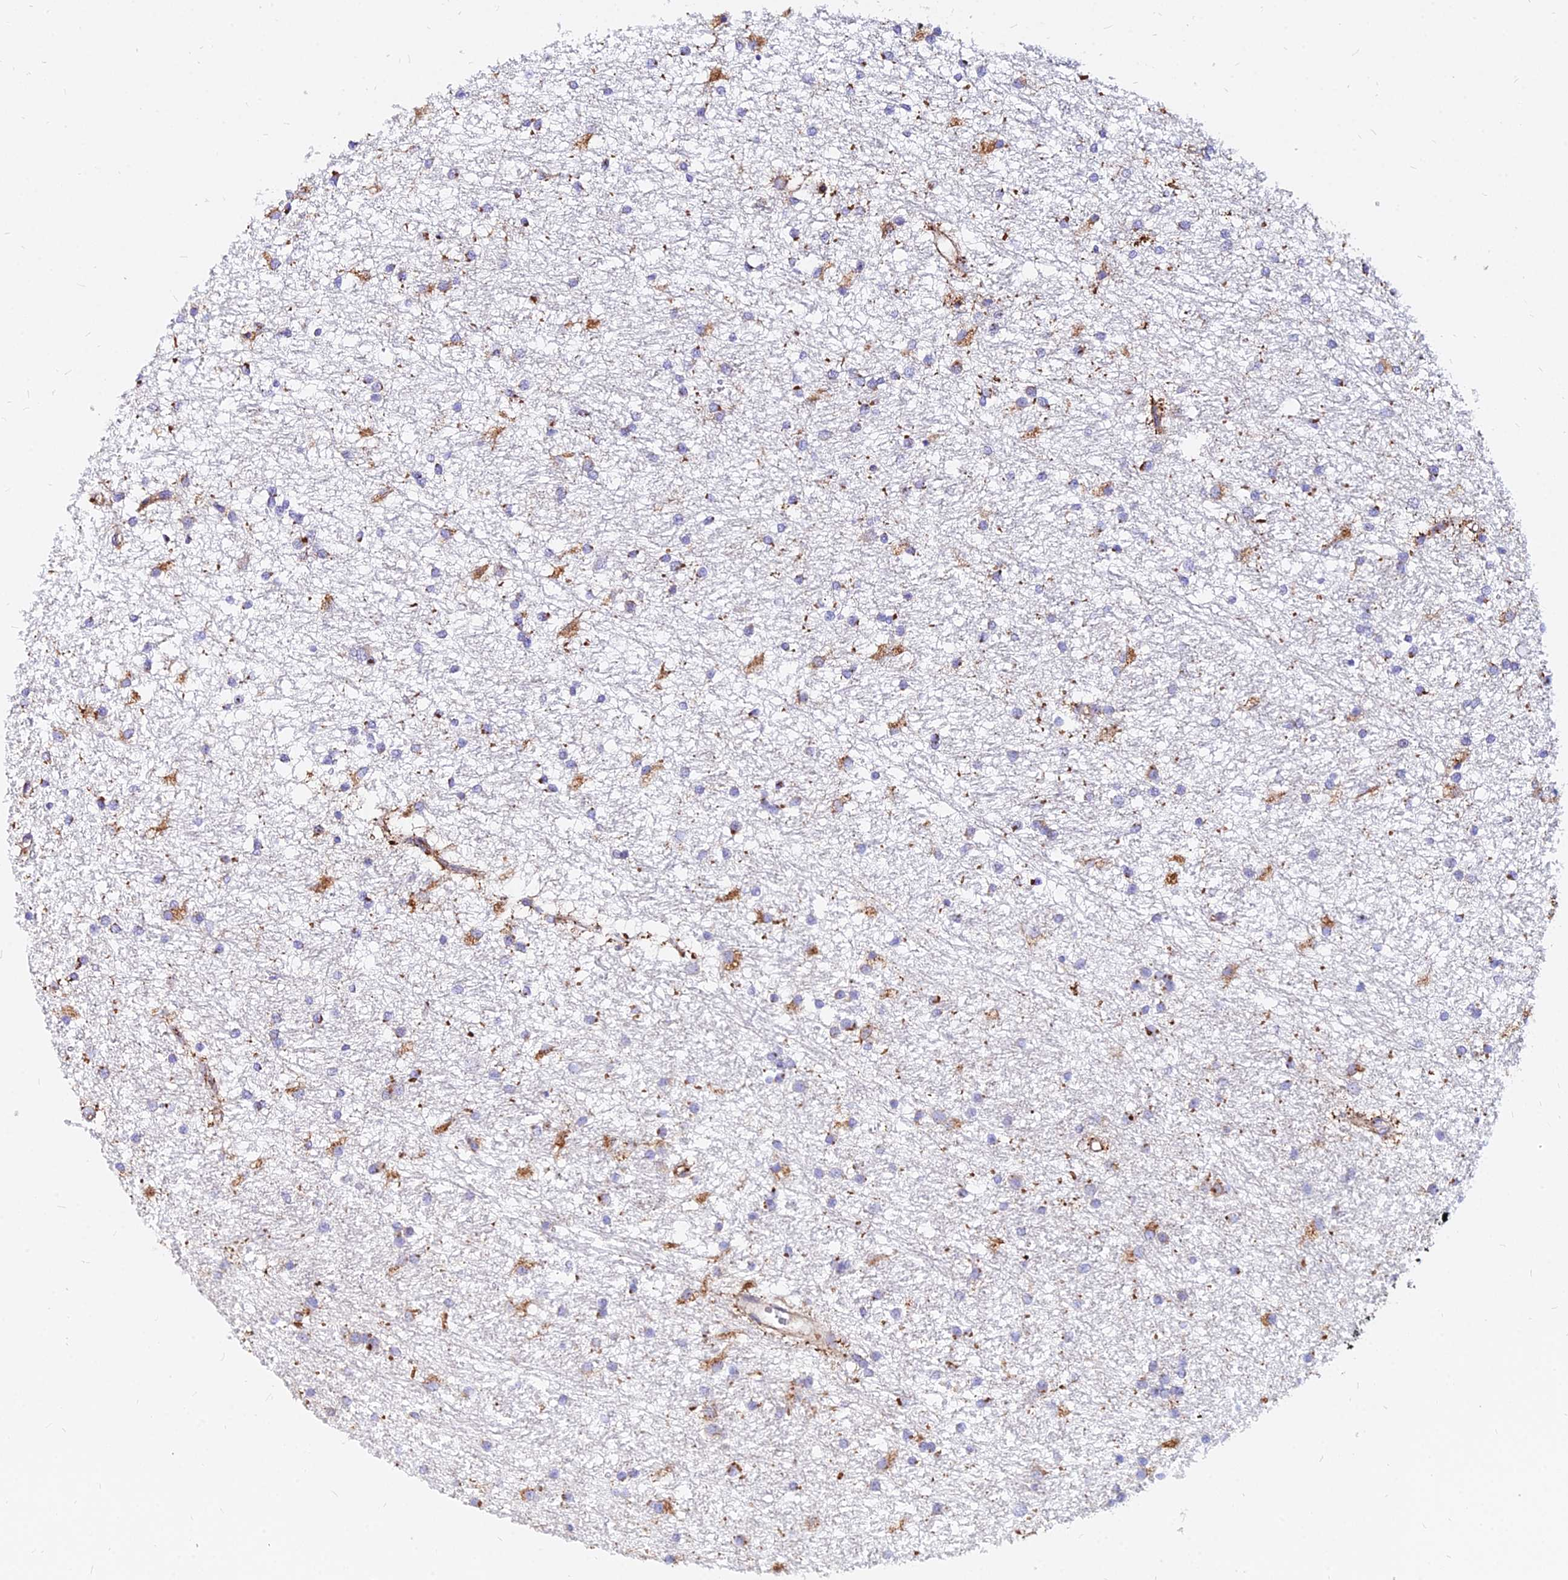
{"staining": {"intensity": "moderate", "quantity": "25%-75%", "location": "cytoplasmic/membranous"}, "tissue": "glioma", "cell_type": "Tumor cells", "image_type": "cancer", "snomed": [{"axis": "morphology", "description": "Glioma, malignant, High grade"}, {"axis": "topography", "description": "Brain"}], "caption": "Tumor cells demonstrate medium levels of moderate cytoplasmic/membranous staining in about 25%-75% of cells in glioma.", "gene": "AGTRAP", "patient": {"sex": "male", "age": 77}}